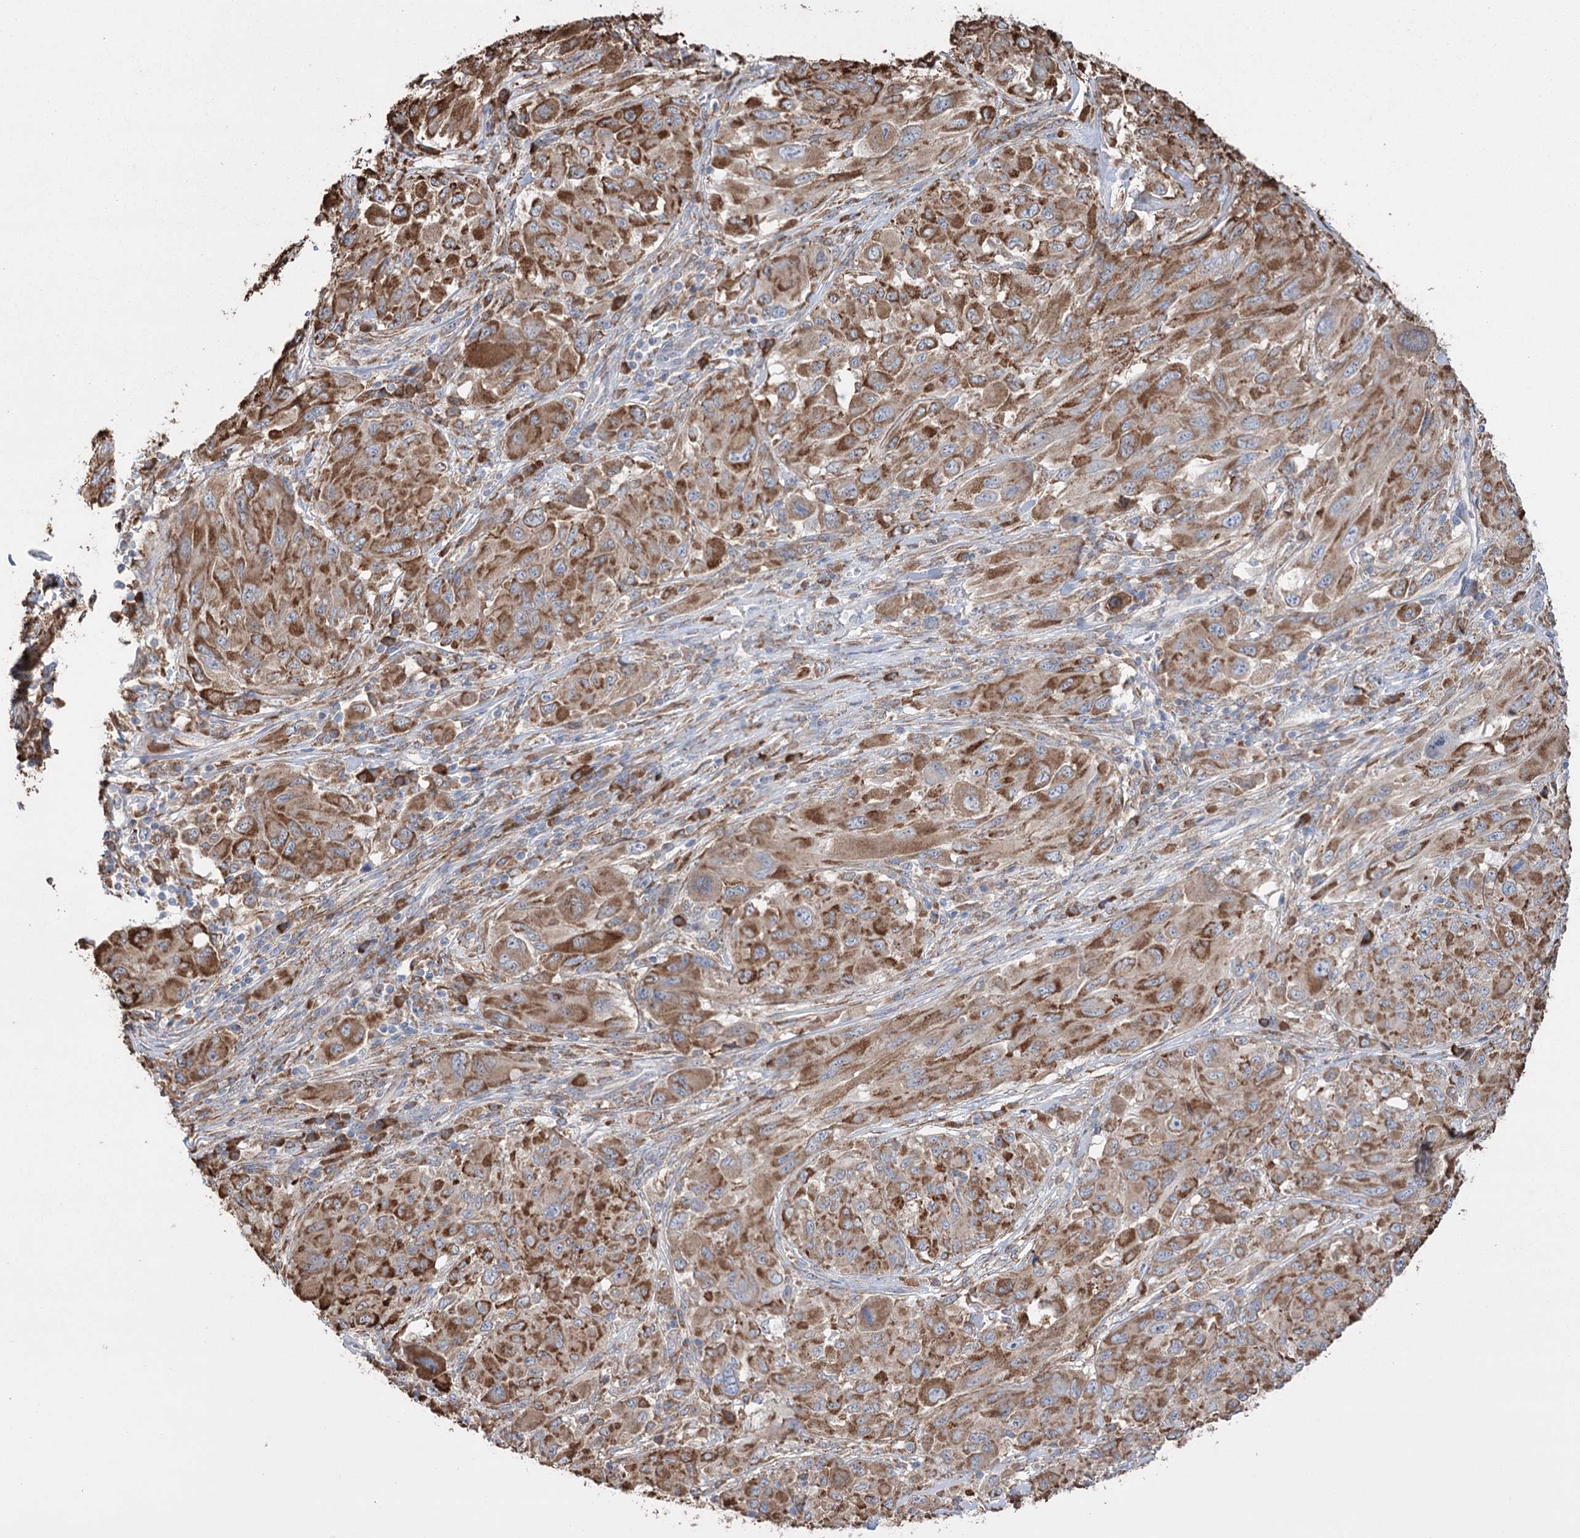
{"staining": {"intensity": "moderate", "quantity": ">75%", "location": "cytoplasmic/membranous"}, "tissue": "melanoma", "cell_type": "Tumor cells", "image_type": "cancer", "snomed": [{"axis": "morphology", "description": "Malignant melanoma, NOS"}, {"axis": "topography", "description": "Skin"}], "caption": "Protein staining of melanoma tissue exhibits moderate cytoplasmic/membranous expression in about >75% of tumor cells.", "gene": "TRIM71", "patient": {"sex": "female", "age": 91}}